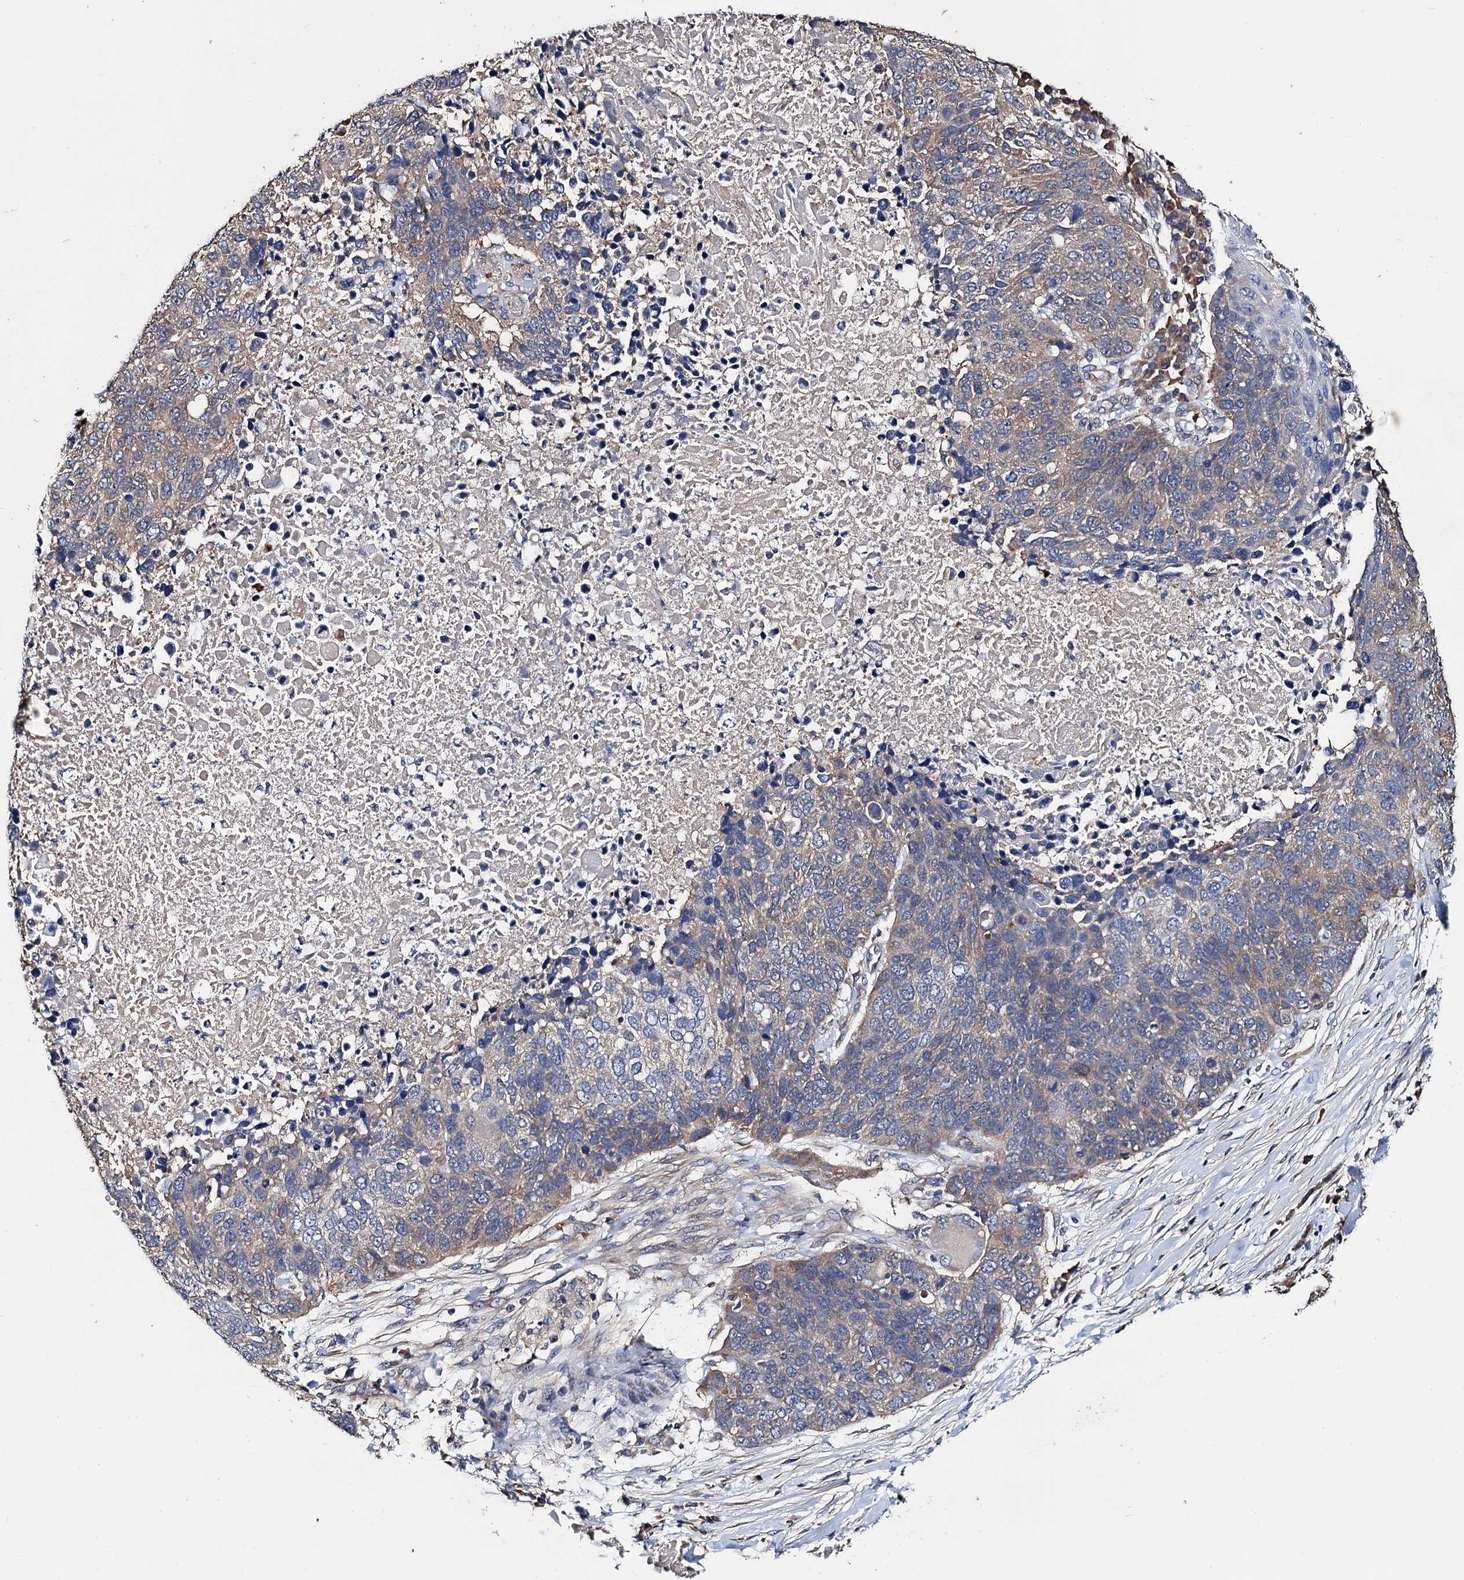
{"staining": {"intensity": "weak", "quantity": "<25%", "location": "cytoplasmic/membranous"}, "tissue": "lung cancer", "cell_type": "Tumor cells", "image_type": "cancer", "snomed": [{"axis": "morphology", "description": "Normal tissue, NOS"}, {"axis": "morphology", "description": "Squamous cell carcinoma, NOS"}, {"axis": "topography", "description": "Lymph node"}, {"axis": "topography", "description": "Lung"}], "caption": "A high-resolution micrograph shows immunohistochemistry staining of lung squamous cell carcinoma, which shows no significant staining in tumor cells. The staining is performed using DAB (3,3'-diaminobenzidine) brown chromogen with nuclei counter-stained in using hematoxylin.", "gene": "TRMT112", "patient": {"sex": "male", "age": 66}}